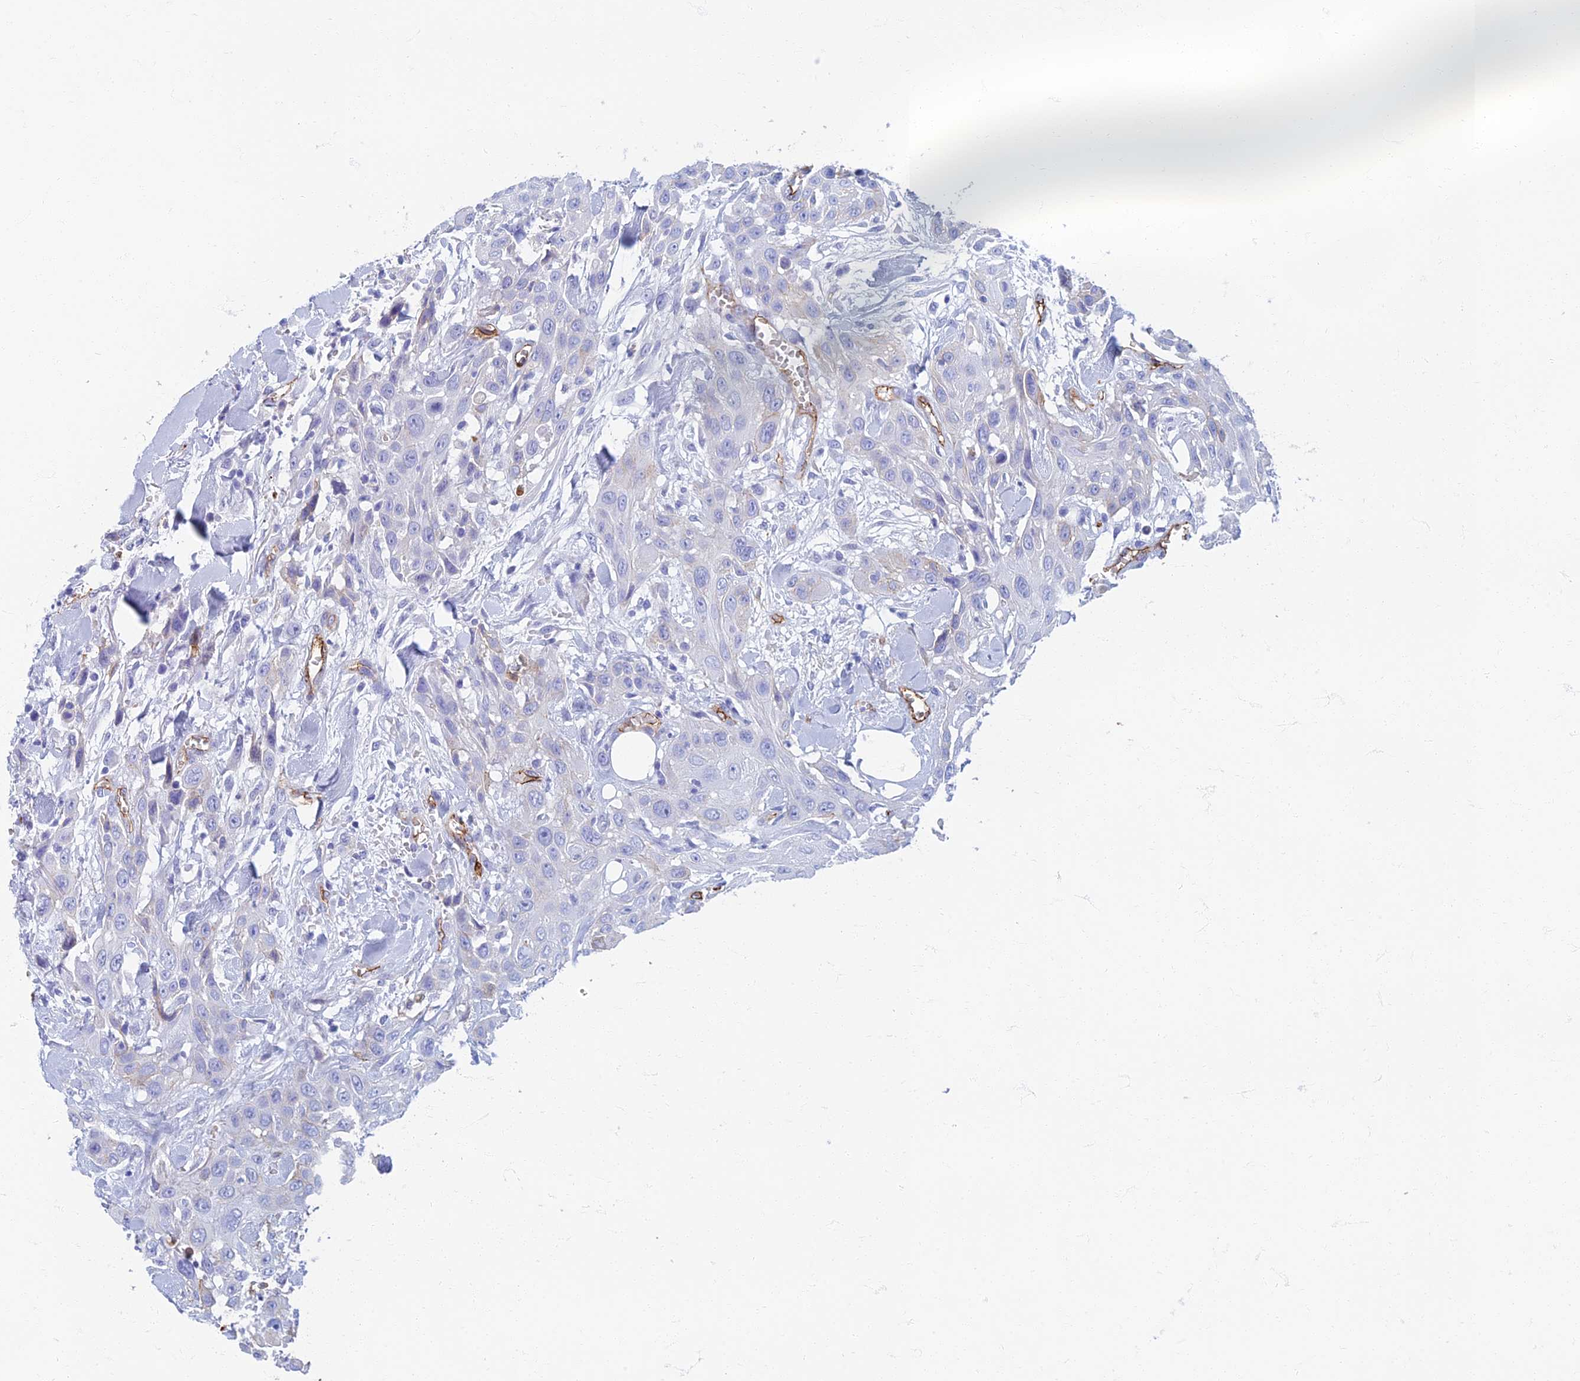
{"staining": {"intensity": "negative", "quantity": "none", "location": "none"}, "tissue": "head and neck cancer", "cell_type": "Tumor cells", "image_type": "cancer", "snomed": [{"axis": "morphology", "description": "Squamous cell carcinoma, NOS"}, {"axis": "topography", "description": "Head-Neck"}], "caption": "This image is of head and neck squamous cell carcinoma stained with immunohistochemistry (IHC) to label a protein in brown with the nuclei are counter-stained blue. There is no positivity in tumor cells.", "gene": "ETFRF1", "patient": {"sex": "male", "age": 81}}